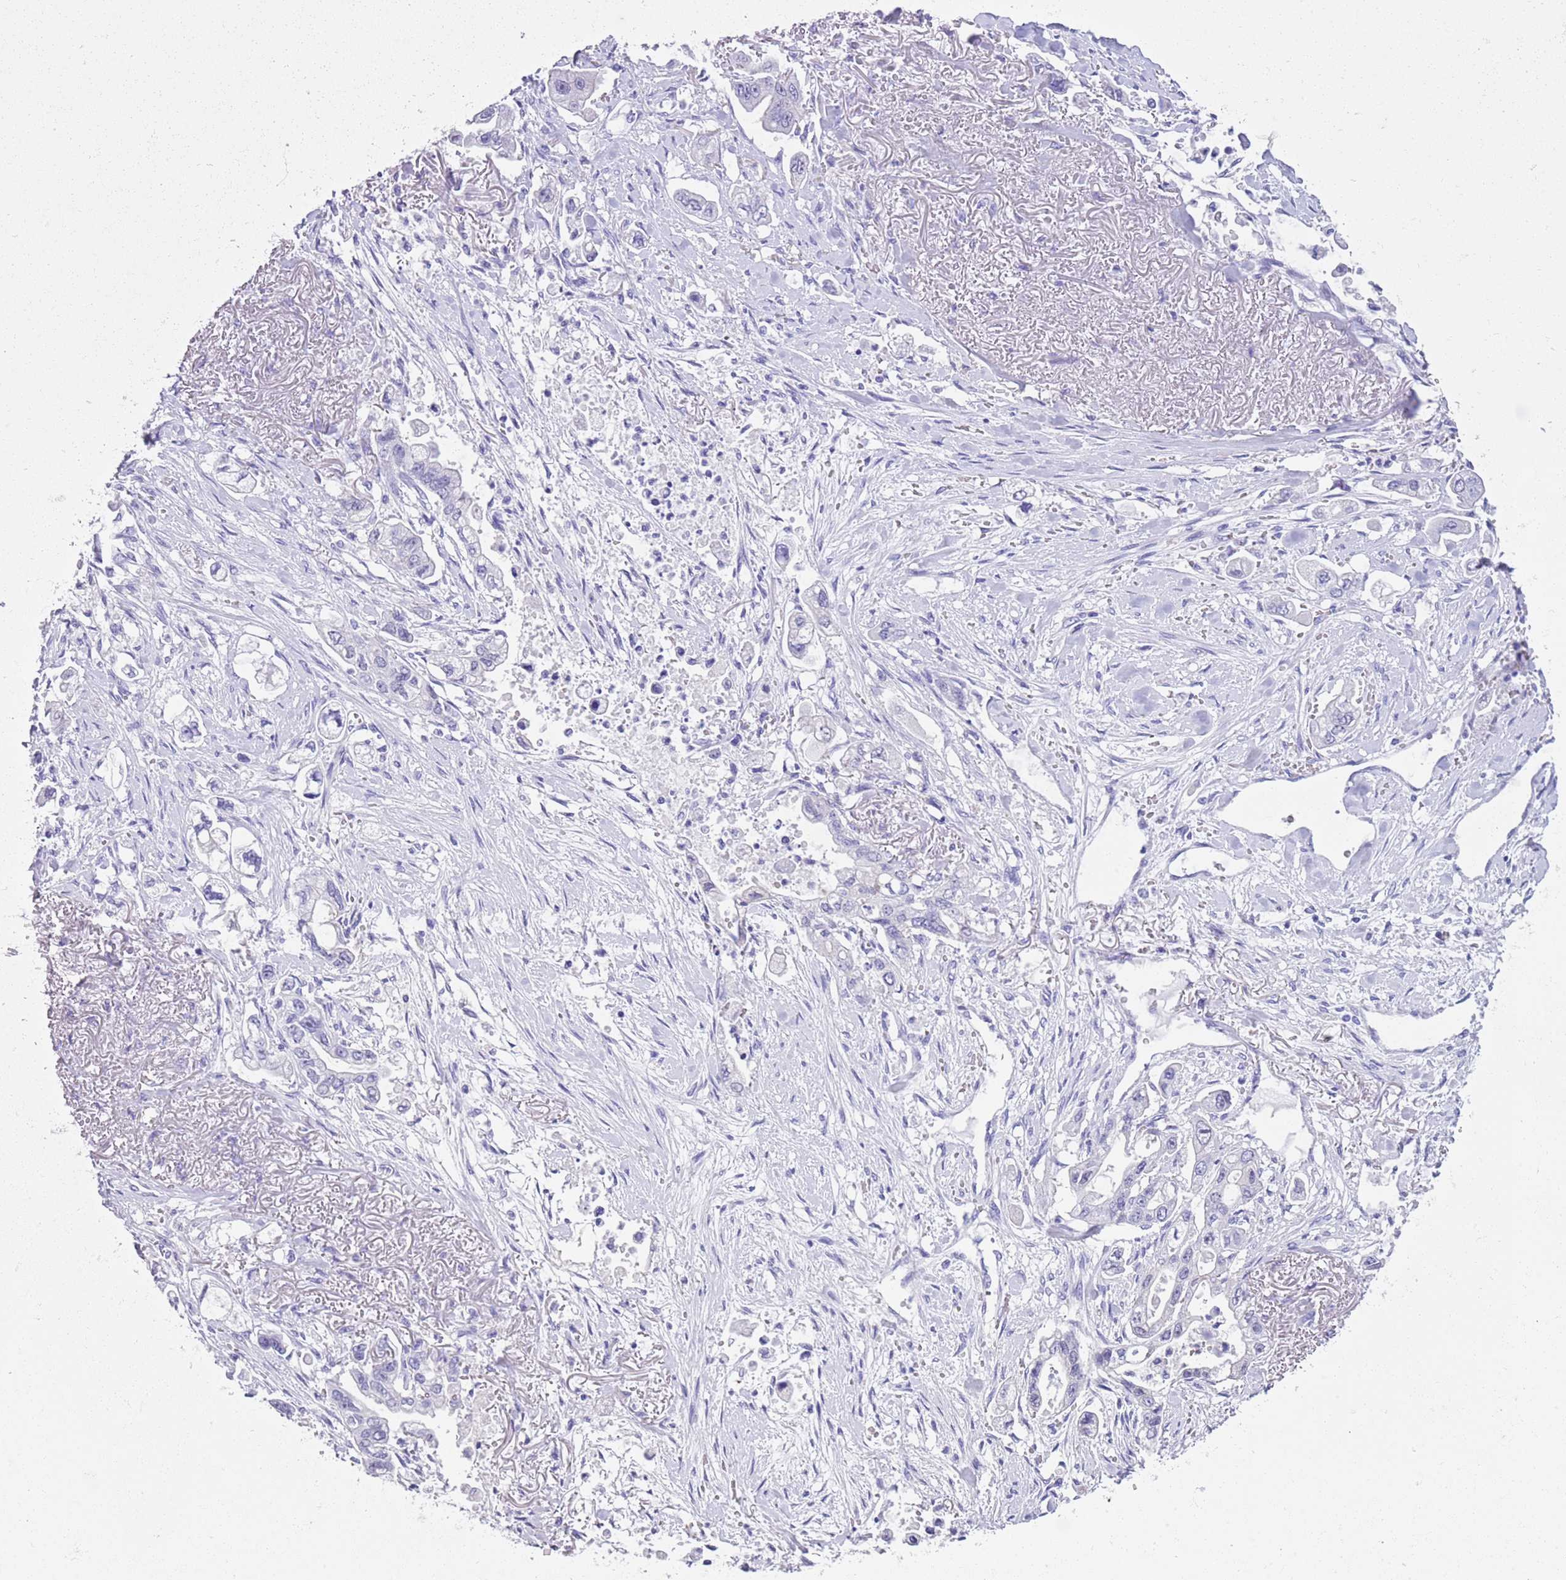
{"staining": {"intensity": "negative", "quantity": "none", "location": "none"}, "tissue": "stomach cancer", "cell_type": "Tumor cells", "image_type": "cancer", "snomed": [{"axis": "morphology", "description": "Adenocarcinoma, NOS"}, {"axis": "topography", "description": "Stomach"}], "caption": "IHC of human stomach cancer demonstrates no positivity in tumor cells.", "gene": "TMEM185B", "patient": {"sex": "male", "age": 62}}